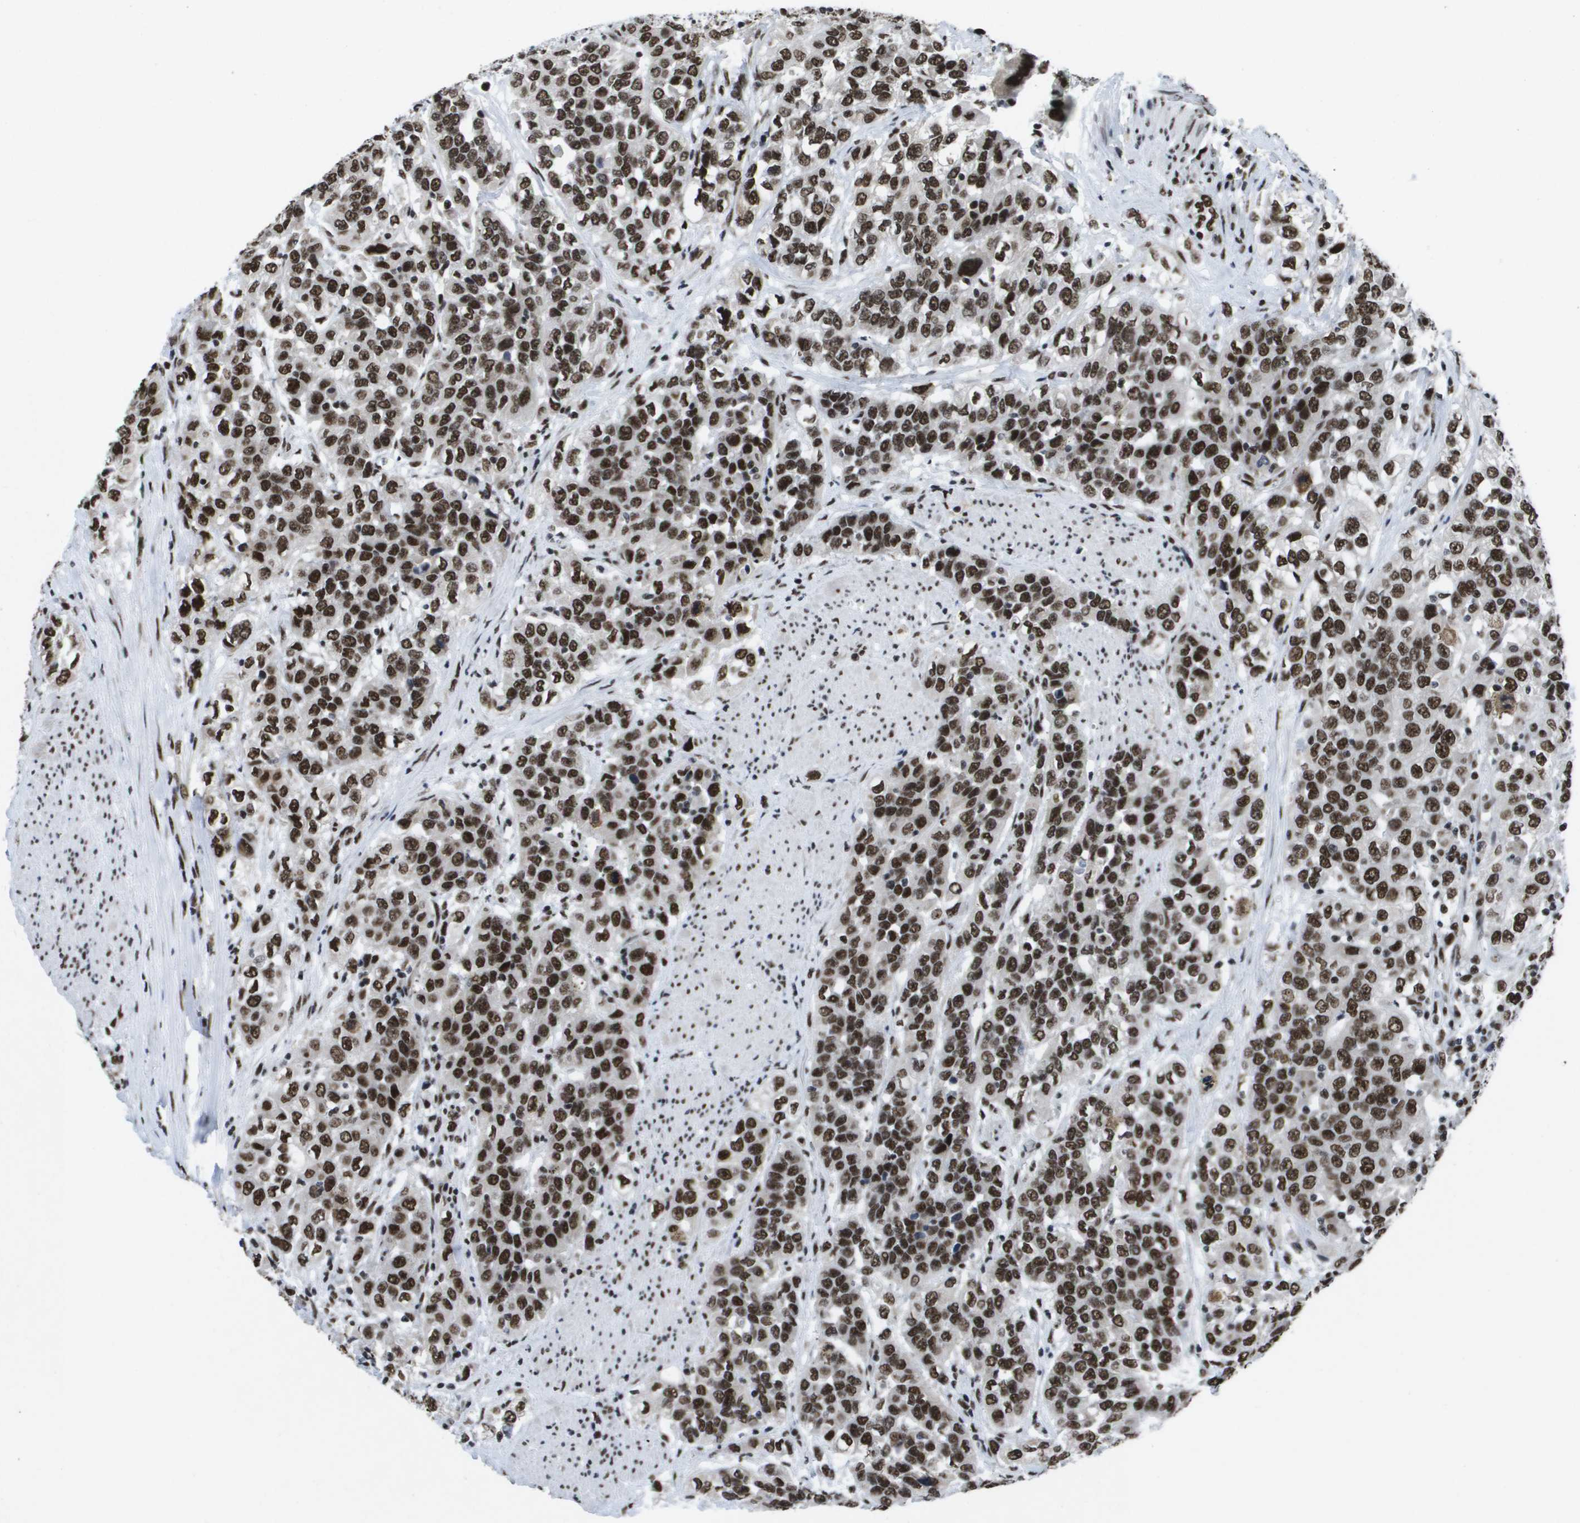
{"staining": {"intensity": "strong", "quantity": ">75%", "location": "nuclear"}, "tissue": "urothelial cancer", "cell_type": "Tumor cells", "image_type": "cancer", "snomed": [{"axis": "morphology", "description": "Urothelial carcinoma, High grade"}, {"axis": "topography", "description": "Urinary bladder"}], "caption": "Immunohistochemical staining of urothelial cancer displays strong nuclear protein positivity in about >75% of tumor cells.", "gene": "NSRP1", "patient": {"sex": "female", "age": 80}}